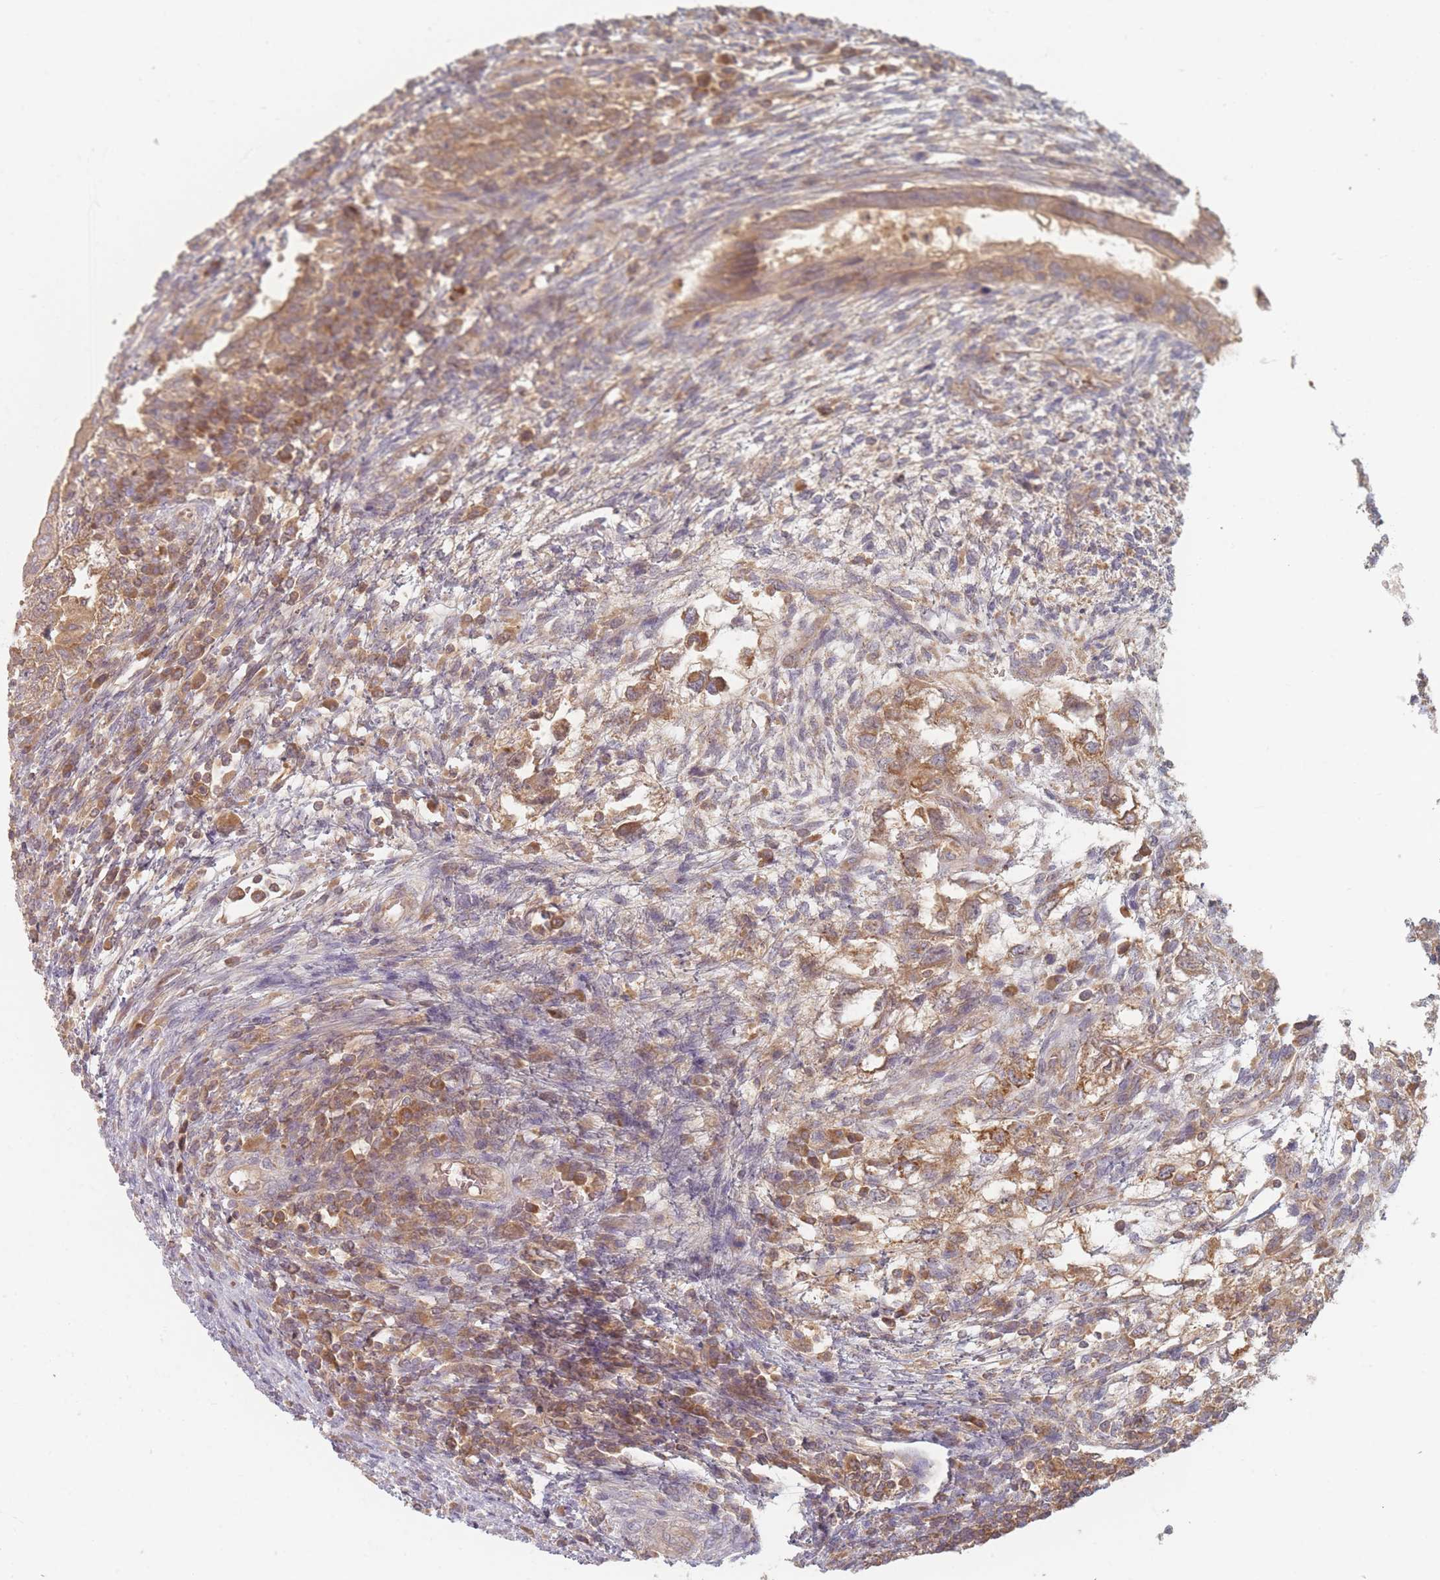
{"staining": {"intensity": "moderate", "quantity": ">75%", "location": "cytoplasmic/membranous"}, "tissue": "testis cancer", "cell_type": "Tumor cells", "image_type": "cancer", "snomed": [{"axis": "morphology", "description": "Carcinoma, Embryonal, NOS"}, {"axis": "topography", "description": "Testis"}], "caption": "Immunohistochemical staining of human testis cancer (embryonal carcinoma) displays moderate cytoplasmic/membranous protein expression in about >75% of tumor cells. (Brightfield microscopy of DAB IHC at high magnification).", "gene": "SLC35F3", "patient": {"sex": "male", "age": 26}}